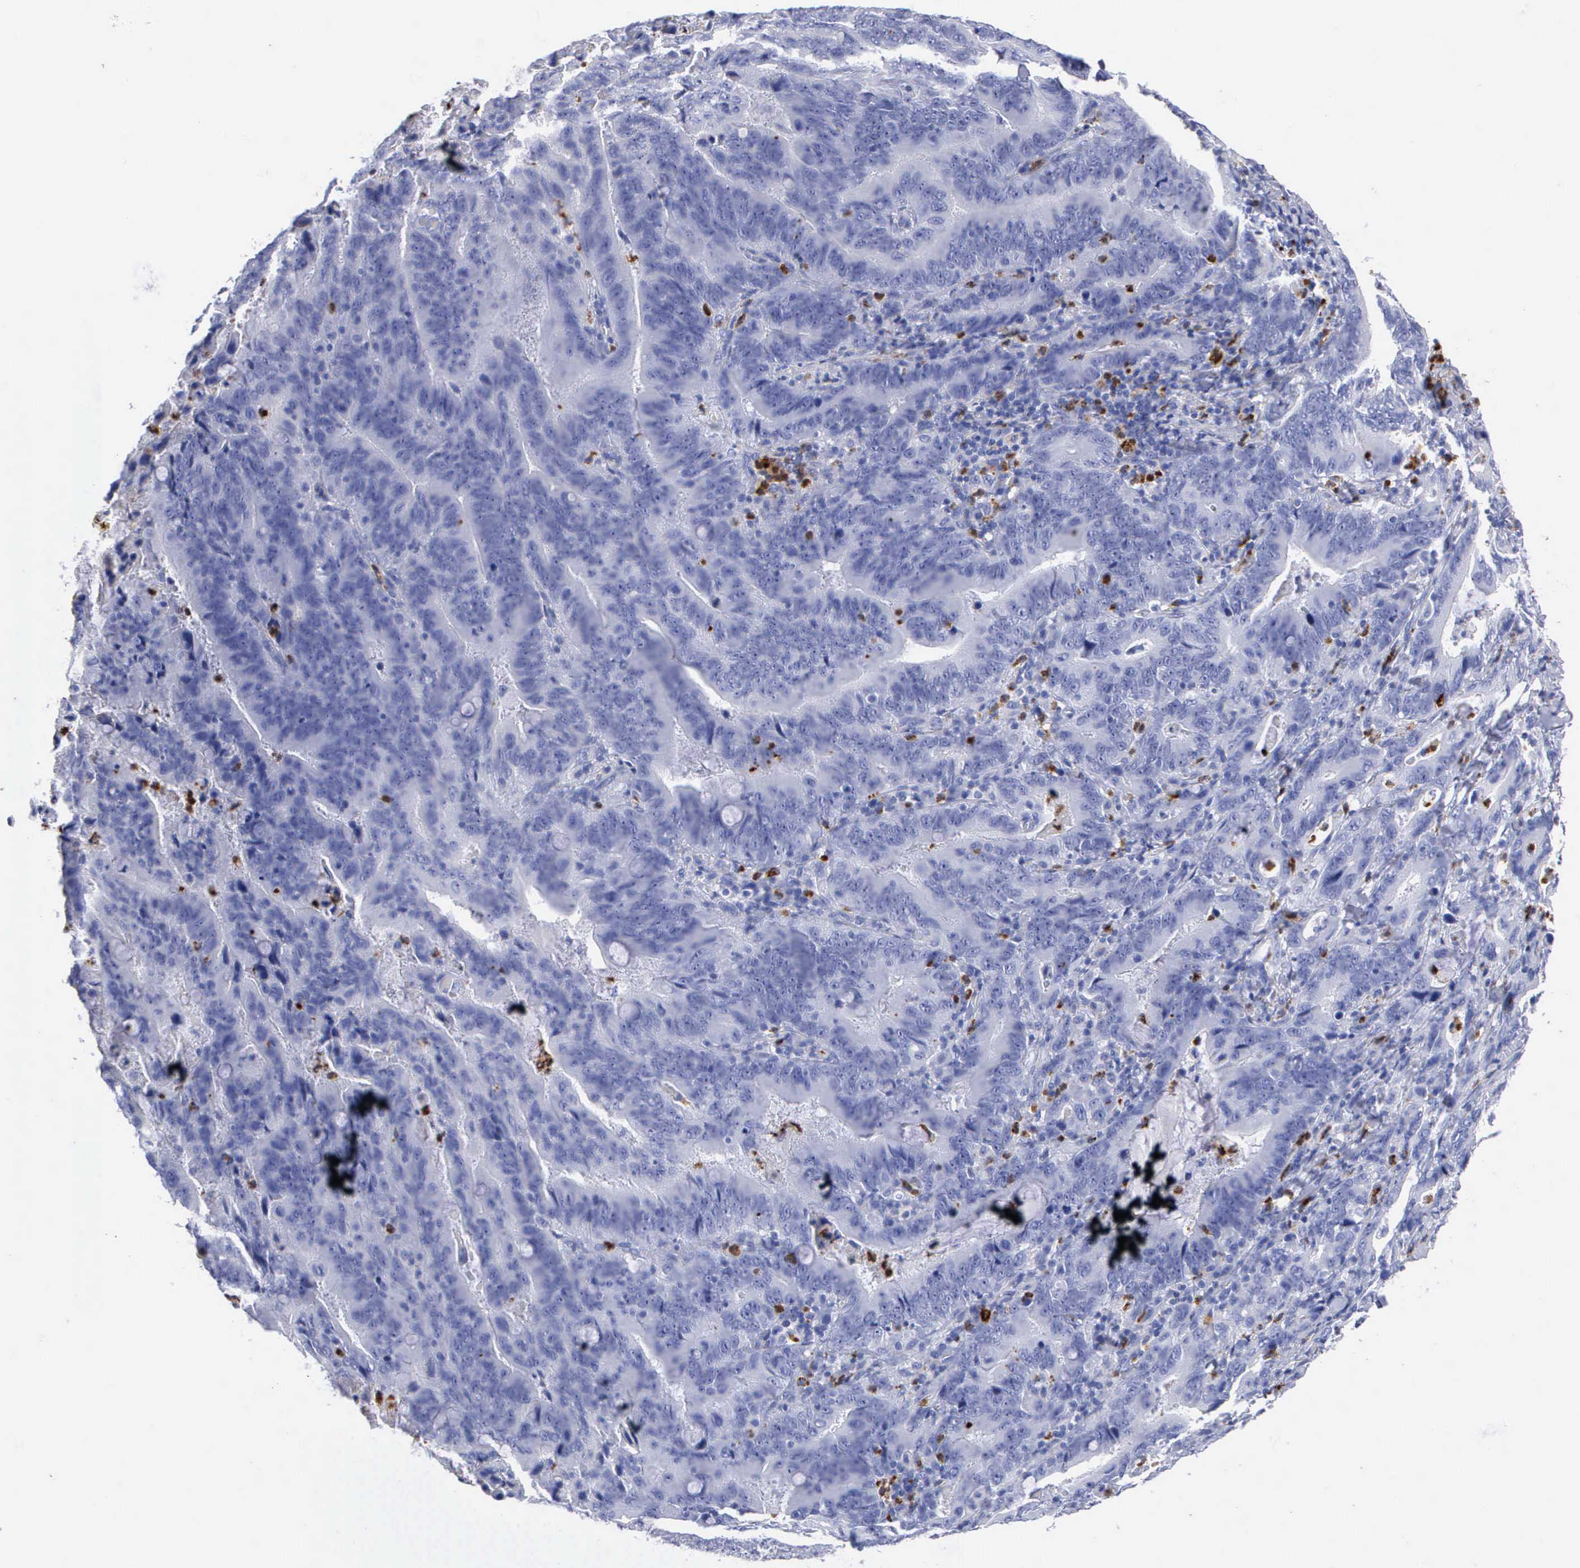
{"staining": {"intensity": "negative", "quantity": "none", "location": "none"}, "tissue": "stomach cancer", "cell_type": "Tumor cells", "image_type": "cancer", "snomed": [{"axis": "morphology", "description": "Adenocarcinoma, NOS"}, {"axis": "topography", "description": "Stomach, upper"}], "caption": "This image is of stomach cancer stained with immunohistochemistry (IHC) to label a protein in brown with the nuclei are counter-stained blue. There is no staining in tumor cells.", "gene": "CTSG", "patient": {"sex": "male", "age": 63}}